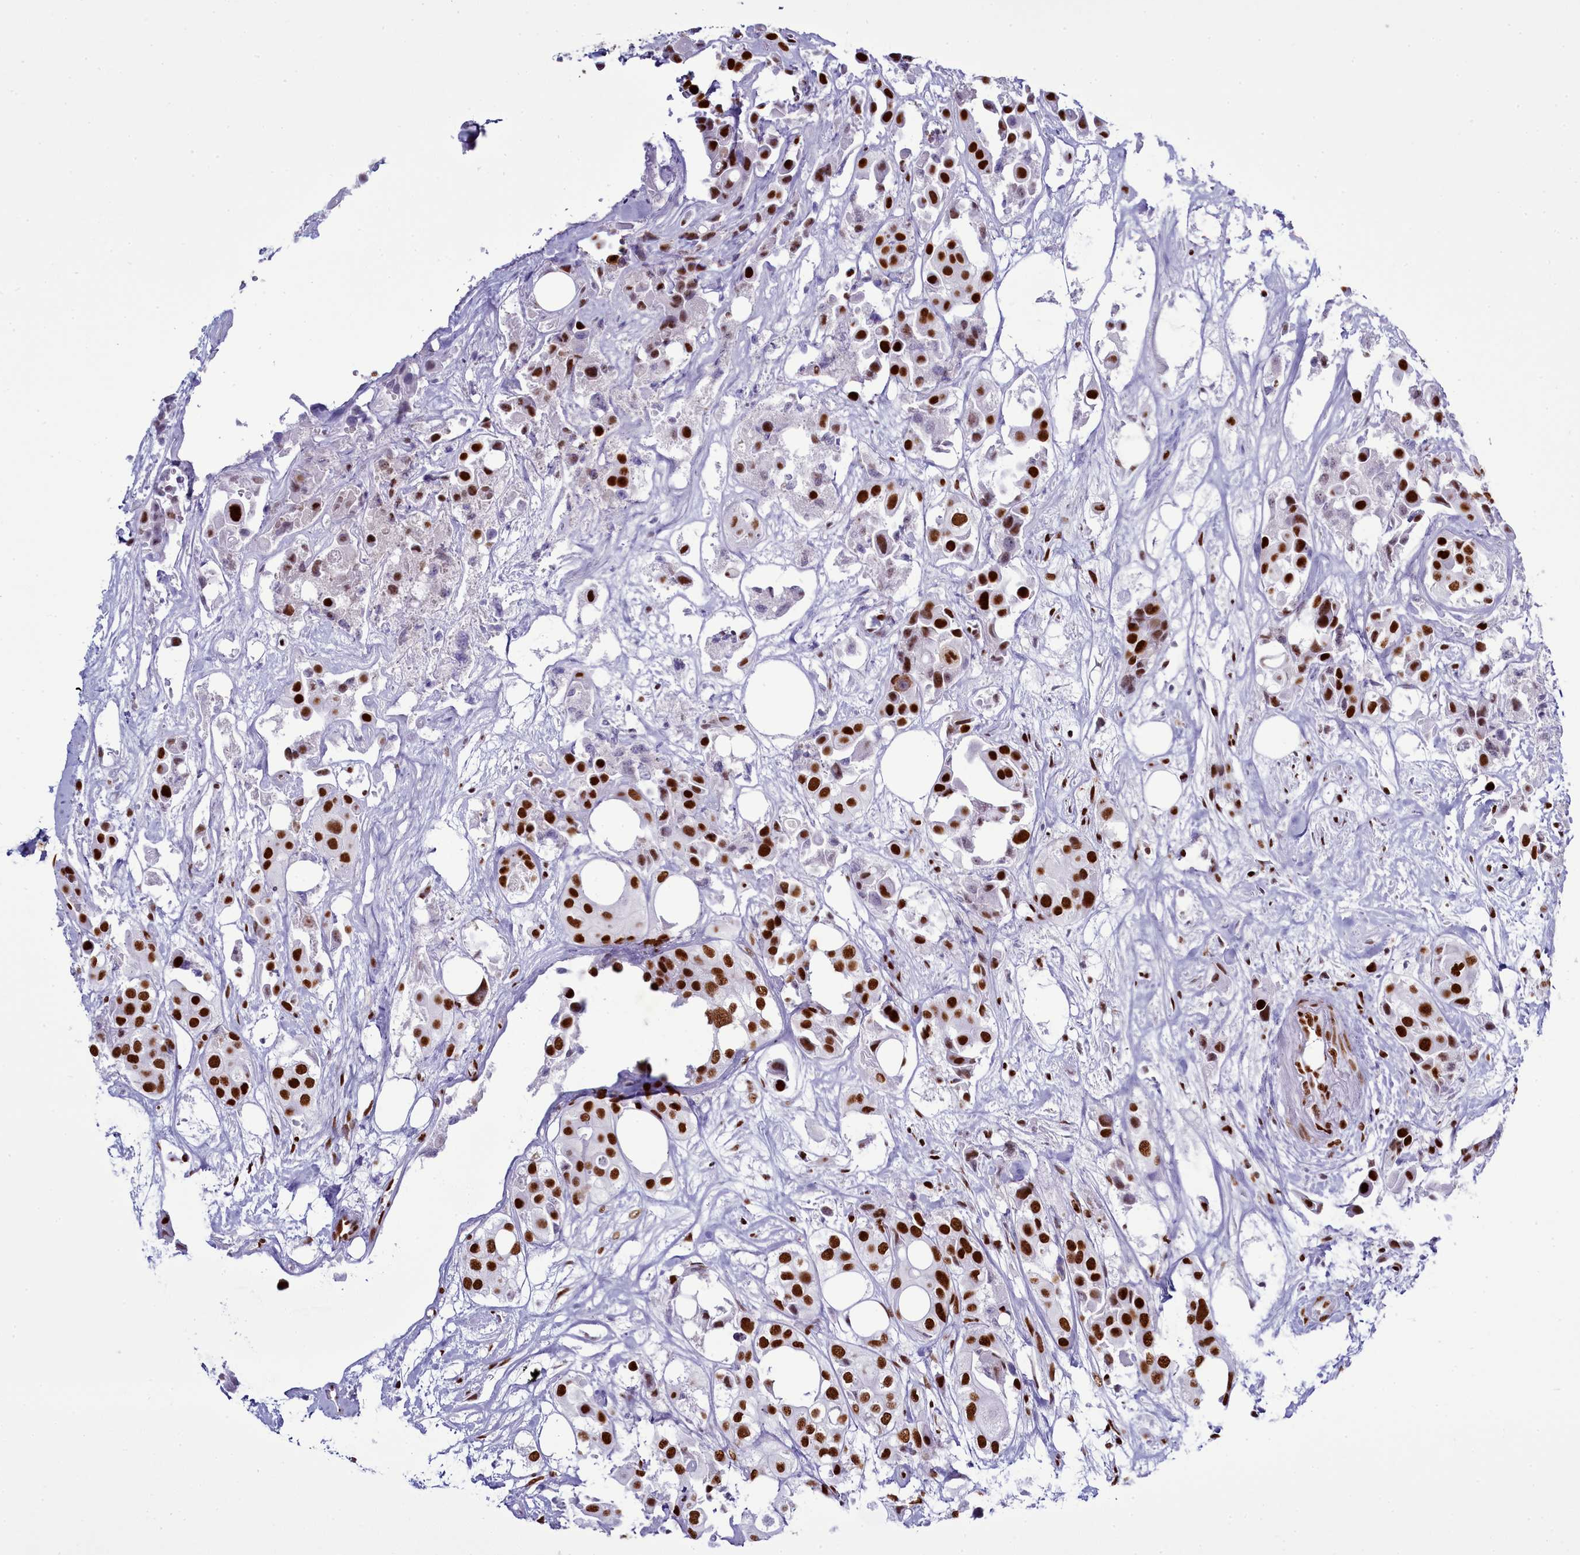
{"staining": {"intensity": "strong", "quantity": ">75%", "location": "nuclear"}, "tissue": "urothelial cancer", "cell_type": "Tumor cells", "image_type": "cancer", "snomed": [{"axis": "morphology", "description": "Urothelial carcinoma, High grade"}, {"axis": "topography", "description": "Urinary bladder"}], "caption": "Urothelial cancer stained for a protein (brown) exhibits strong nuclear positive expression in about >75% of tumor cells.", "gene": "RALY", "patient": {"sex": "male", "age": 64}}